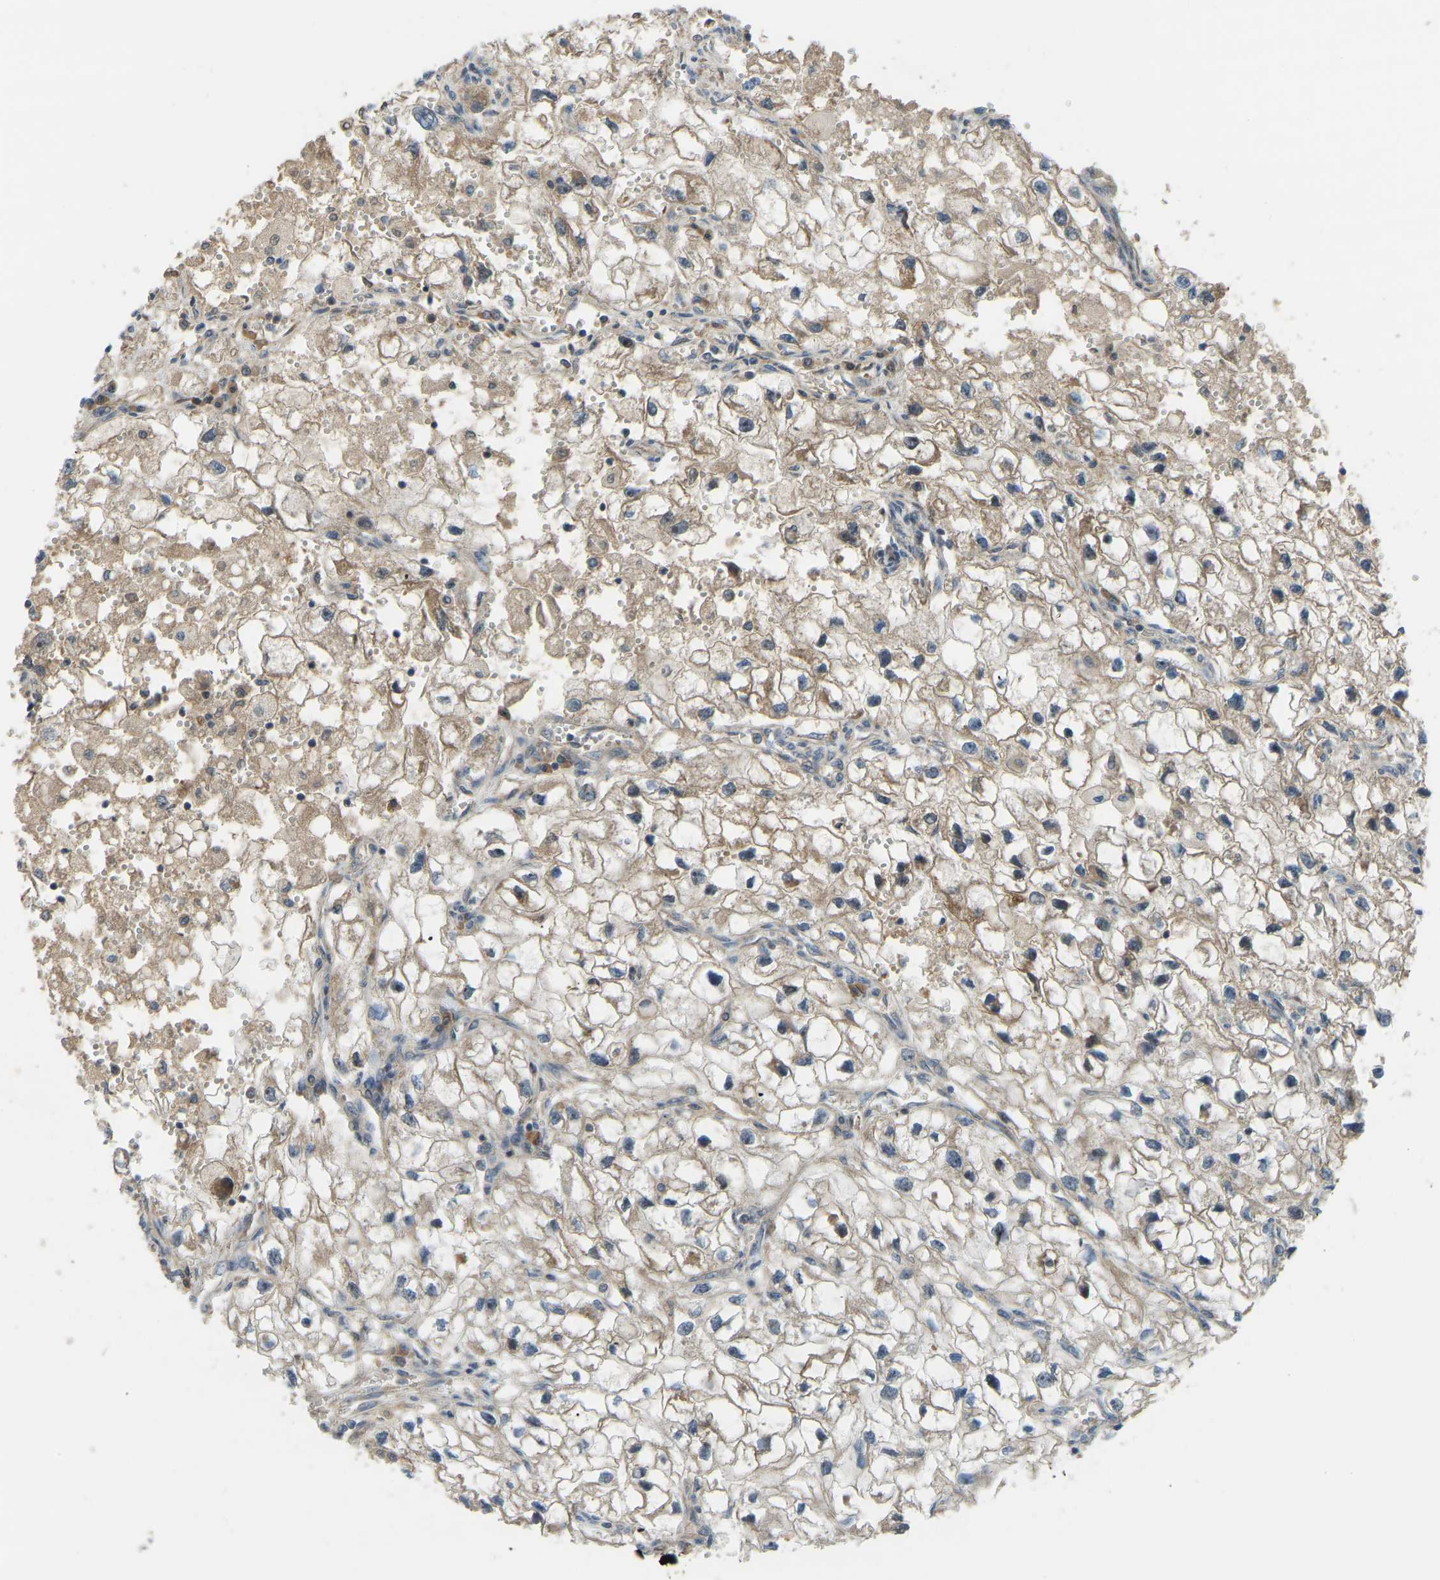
{"staining": {"intensity": "moderate", "quantity": ">75%", "location": "cytoplasmic/membranous"}, "tissue": "renal cancer", "cell_type": "Tumor cells", "image_type": "cancer", "snomed": [{"axis": "morphology", "description": "Adenocarcinoma, NOS"}, {"axis": "topography", "description": "Kidney"}], "caption": "Adenocarcinoma (renal) was stained to show a protein in brown. There is medium levels of moderate cytoplasmic/membranous staining in approximately >75% of tumor cells.", "gene": "ZNF71", "patient": {"sex": "female", "age": 70}}